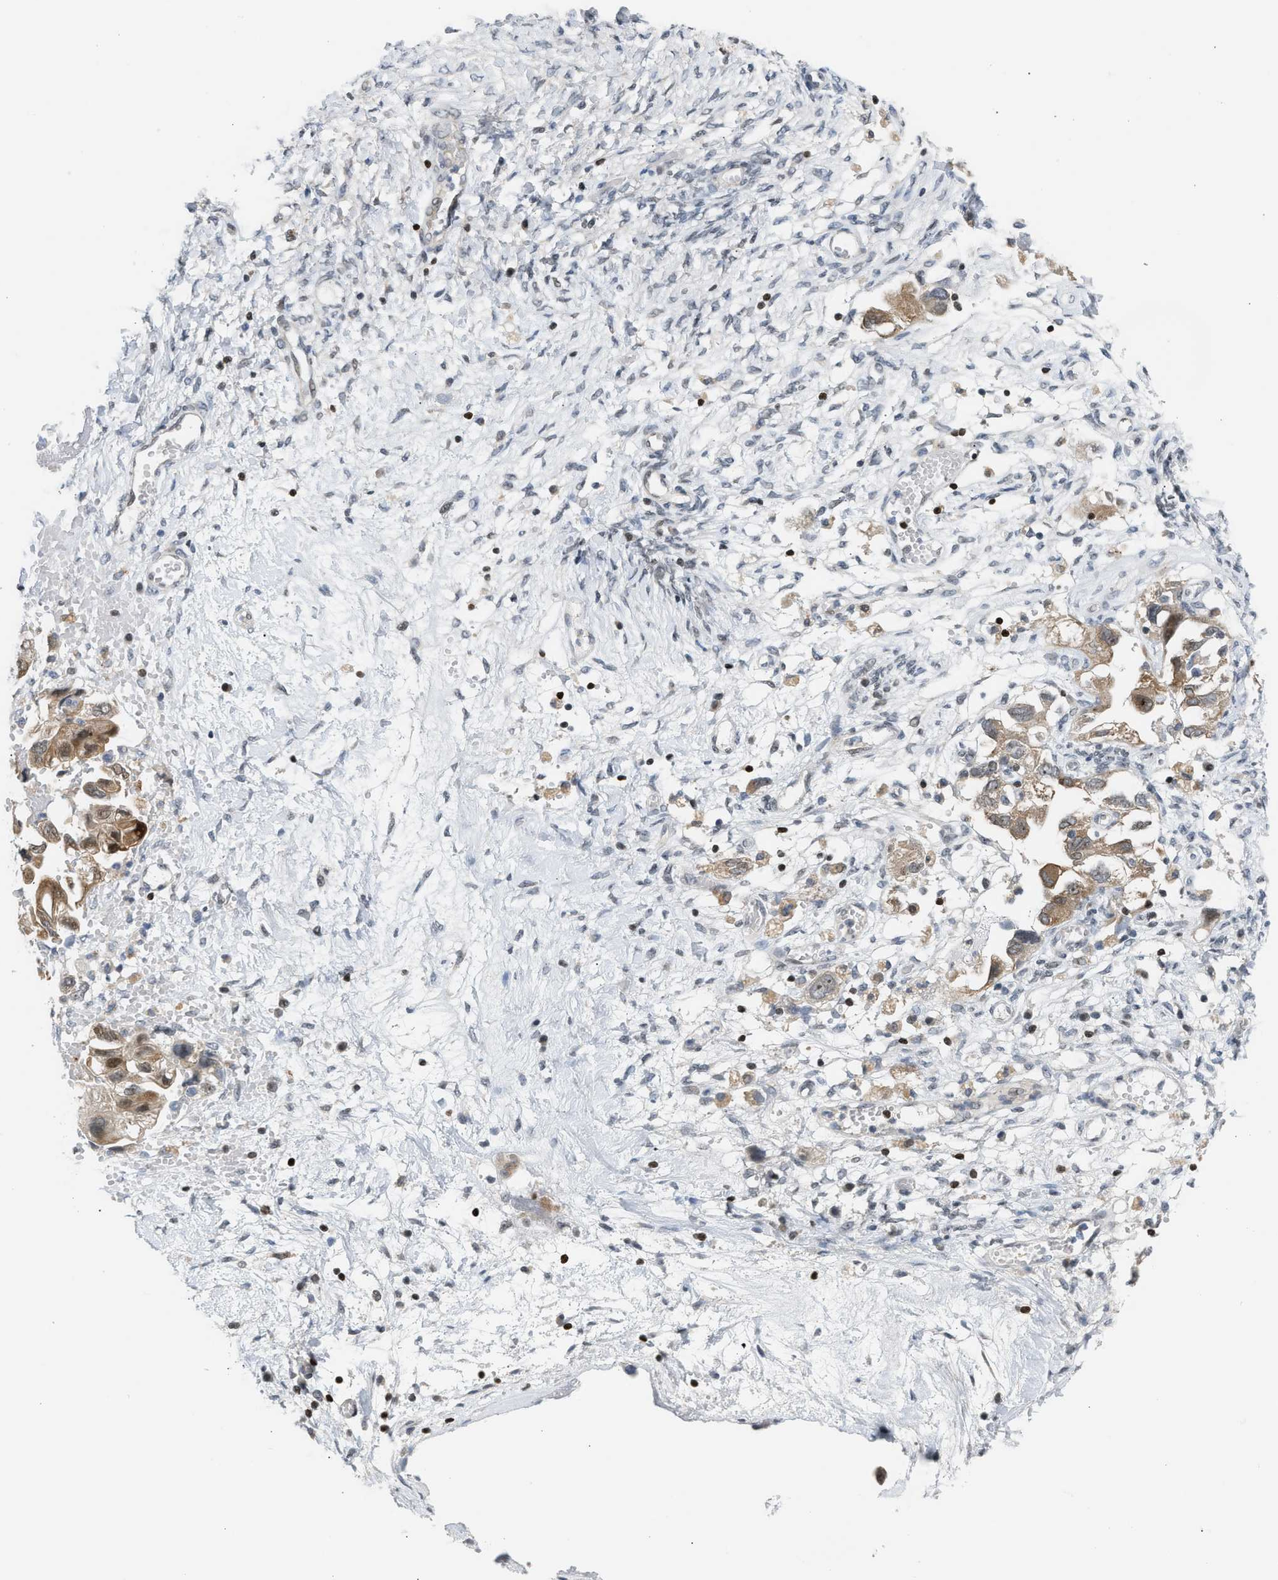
{"staining": {"intensity": "moderate", "quantity": ">75%", "location": "cytoplasmic/membranous"}, "tissue": "ovarian cancer", "cell_type": "Tumor cells", "image_type": "cancer", "snomed": [{"axis": "morphology", "description": "Carcinoma, NOS"}, {"axis": "morphology", "description": "Cystadenocarcinoma, serous, NOS"}, {"axis": "topography", "description": "Ovary"}], "caption": "Ovarian cancer stained for a protein exhibits moderate cytoplasmic/membranous positivity in tumor cells. Using DAB (3,3'-diaminobenzidine) (brown) and hematoxylin (blue) stains, captured at high magnification using brightfield microscopy.", "gene": "NPS", "patient": {"sex": "female", "age": 69}}